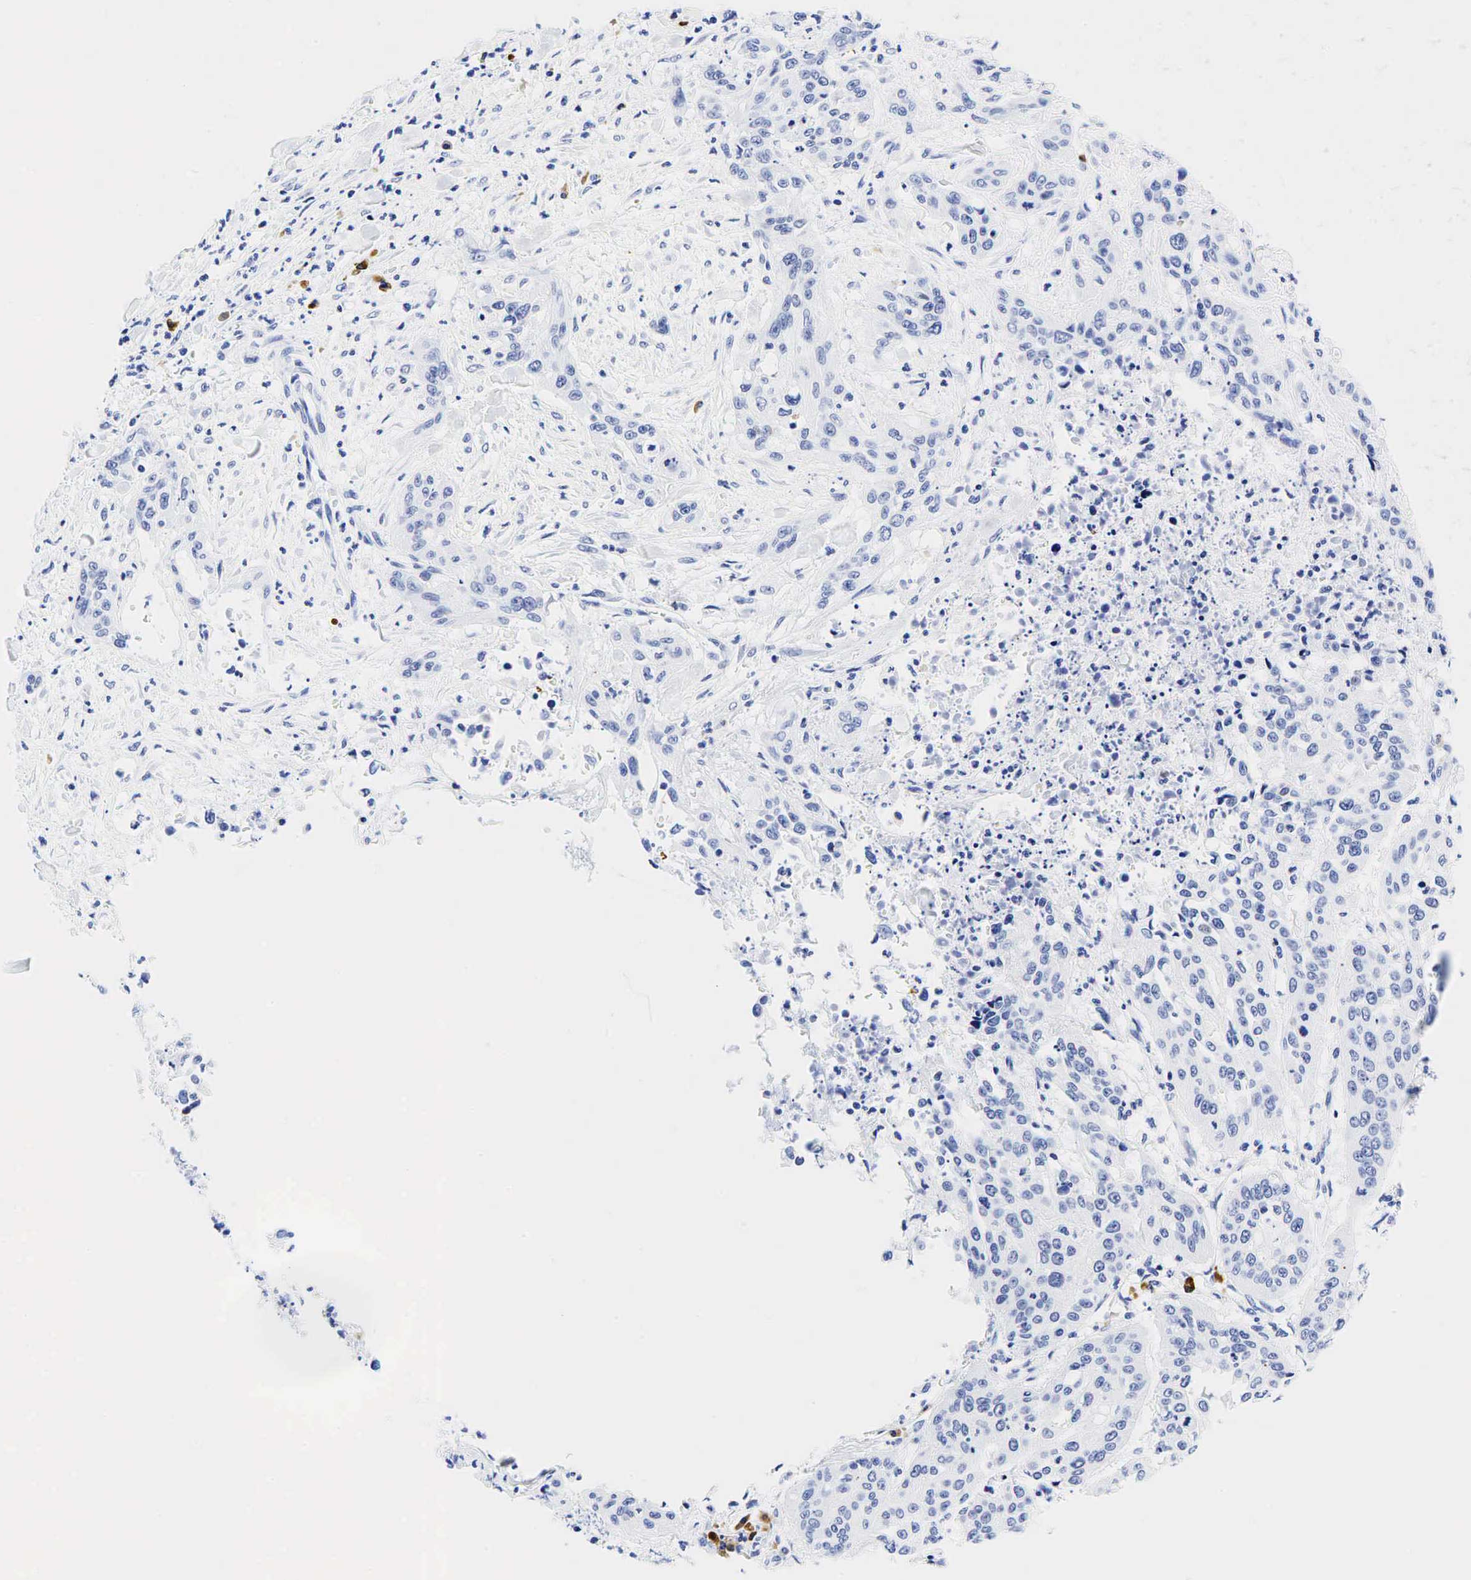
{"staining": {"intensity": "negative", "quantity": "none", "location": "none"}, "tissue": "cervical cancer", "cell_type": "Tumor cells", "image_type": "cancer", "snomed": [{"axis": "morphology", "description": "Squamous cell carcinoma, NOS"}, {"axis": "topography", "description": "Cervix"}], "caption": "DAB immunohistochemical staining of human squamous cell carcinoma (cervical) demonstrates no significant staining in tumor cells.", "gene": "CD79A", "patient": {"sex": "female", "age": 41}}